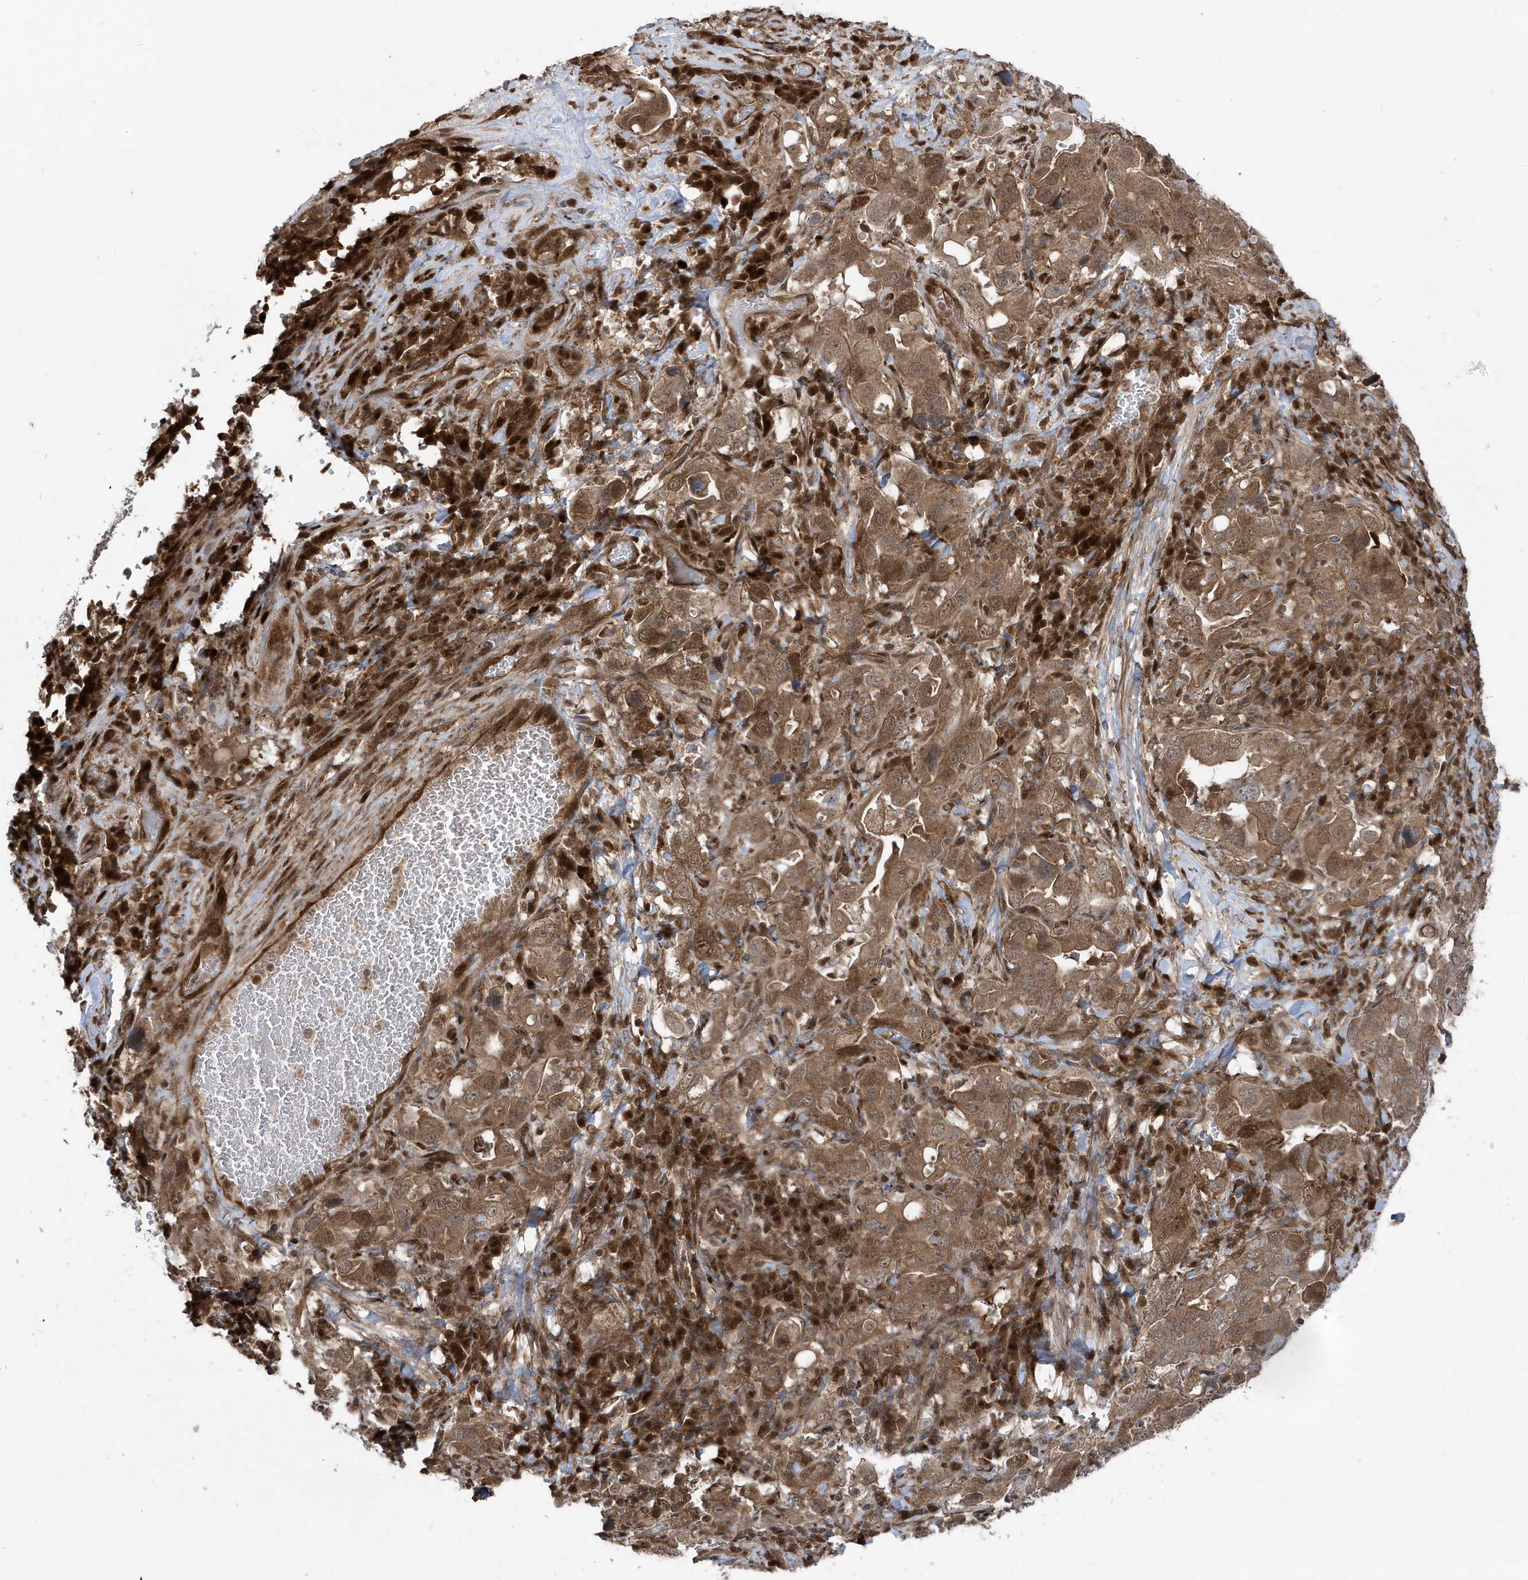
{"staining": {"intensity": "moderate", "quantity": ">75%", "location": "cytoplasmic/membranous"}, "tissue": "stomach cancer", "cell_type": "Tumor cells", "image_type": "cancer", "snomed": [{"axis": "morphology", "description": "Adenocarcinoma, NOS"}, {"axis": "topography", "description": "Stomach, upper"}], "caption": "The immunohistochemical stain highlights moderate cytoplasmic/membranous staining in tumor cells of stomach adenocarcinoma tissue.", "gene": "MAPK1IP1L", "patient": {"sex": "male", "age": 62}}